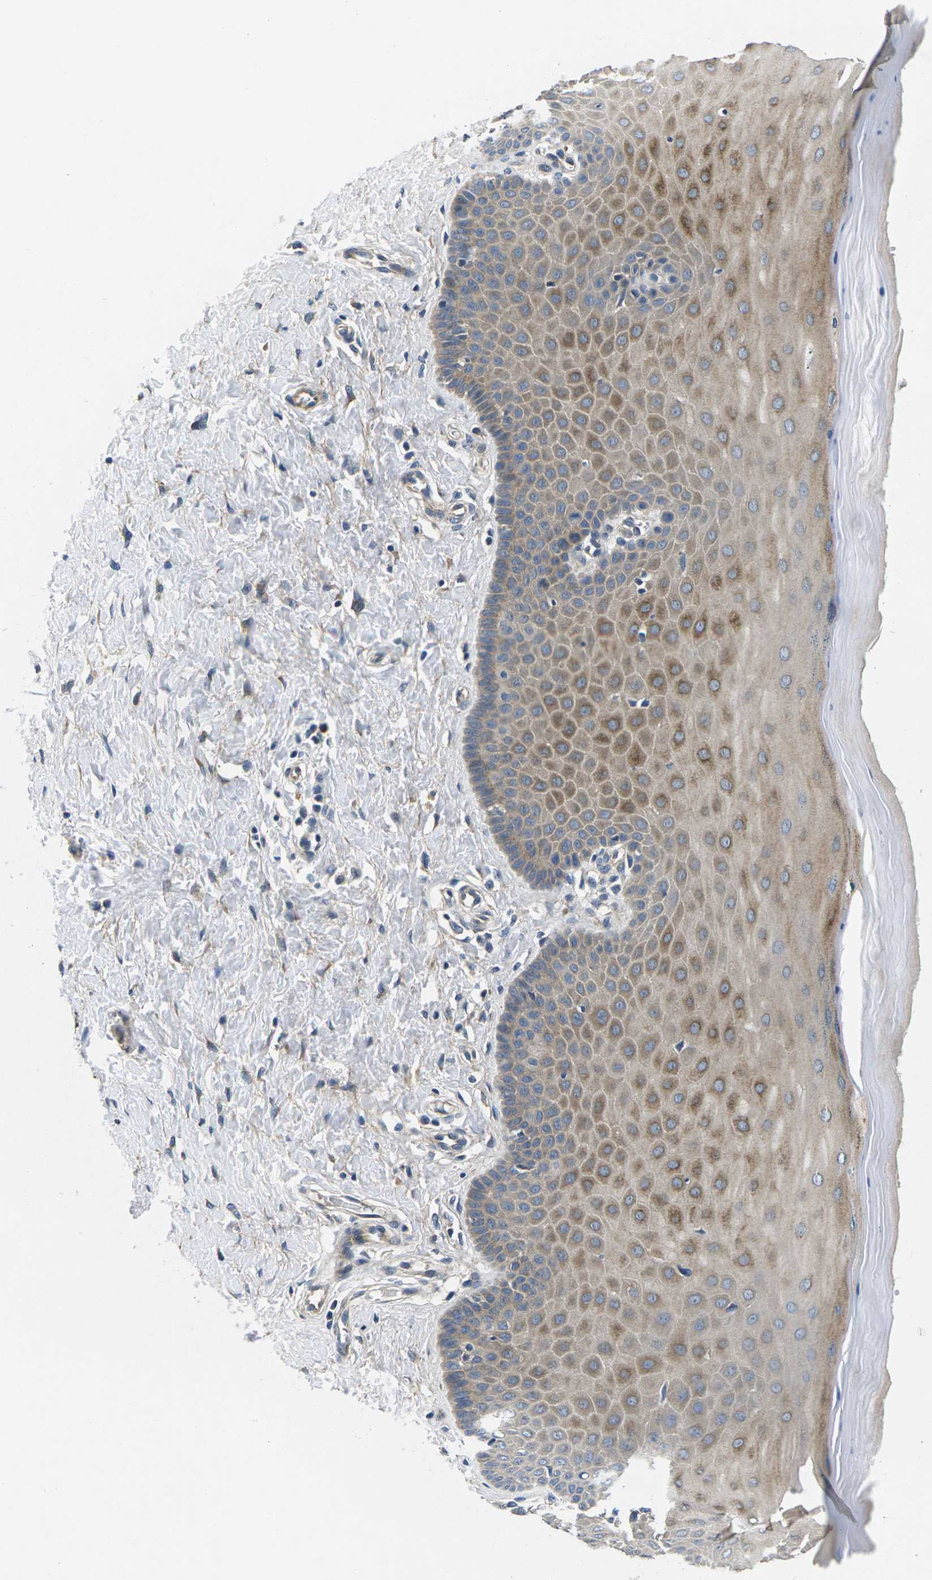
{"staining": {"intensity": "weak", "quantity": ">75%", "location": "cytoplasmic/membranous"}, "tissue": "cervix", "cell_type": "Glandular cells", "image_type": "normal", "snomed": [{"axis": "morphology", "description": "Normal tissue, NOS"}, {"axis": "topography", "description": "Cervix"}], "caption": "Weak cytoplasmic/membranous protein staining is seen in about >75% of glandular cells in cervix.", "gene": "PLCE1", "patient": {"sex": "female", "age": 55}}